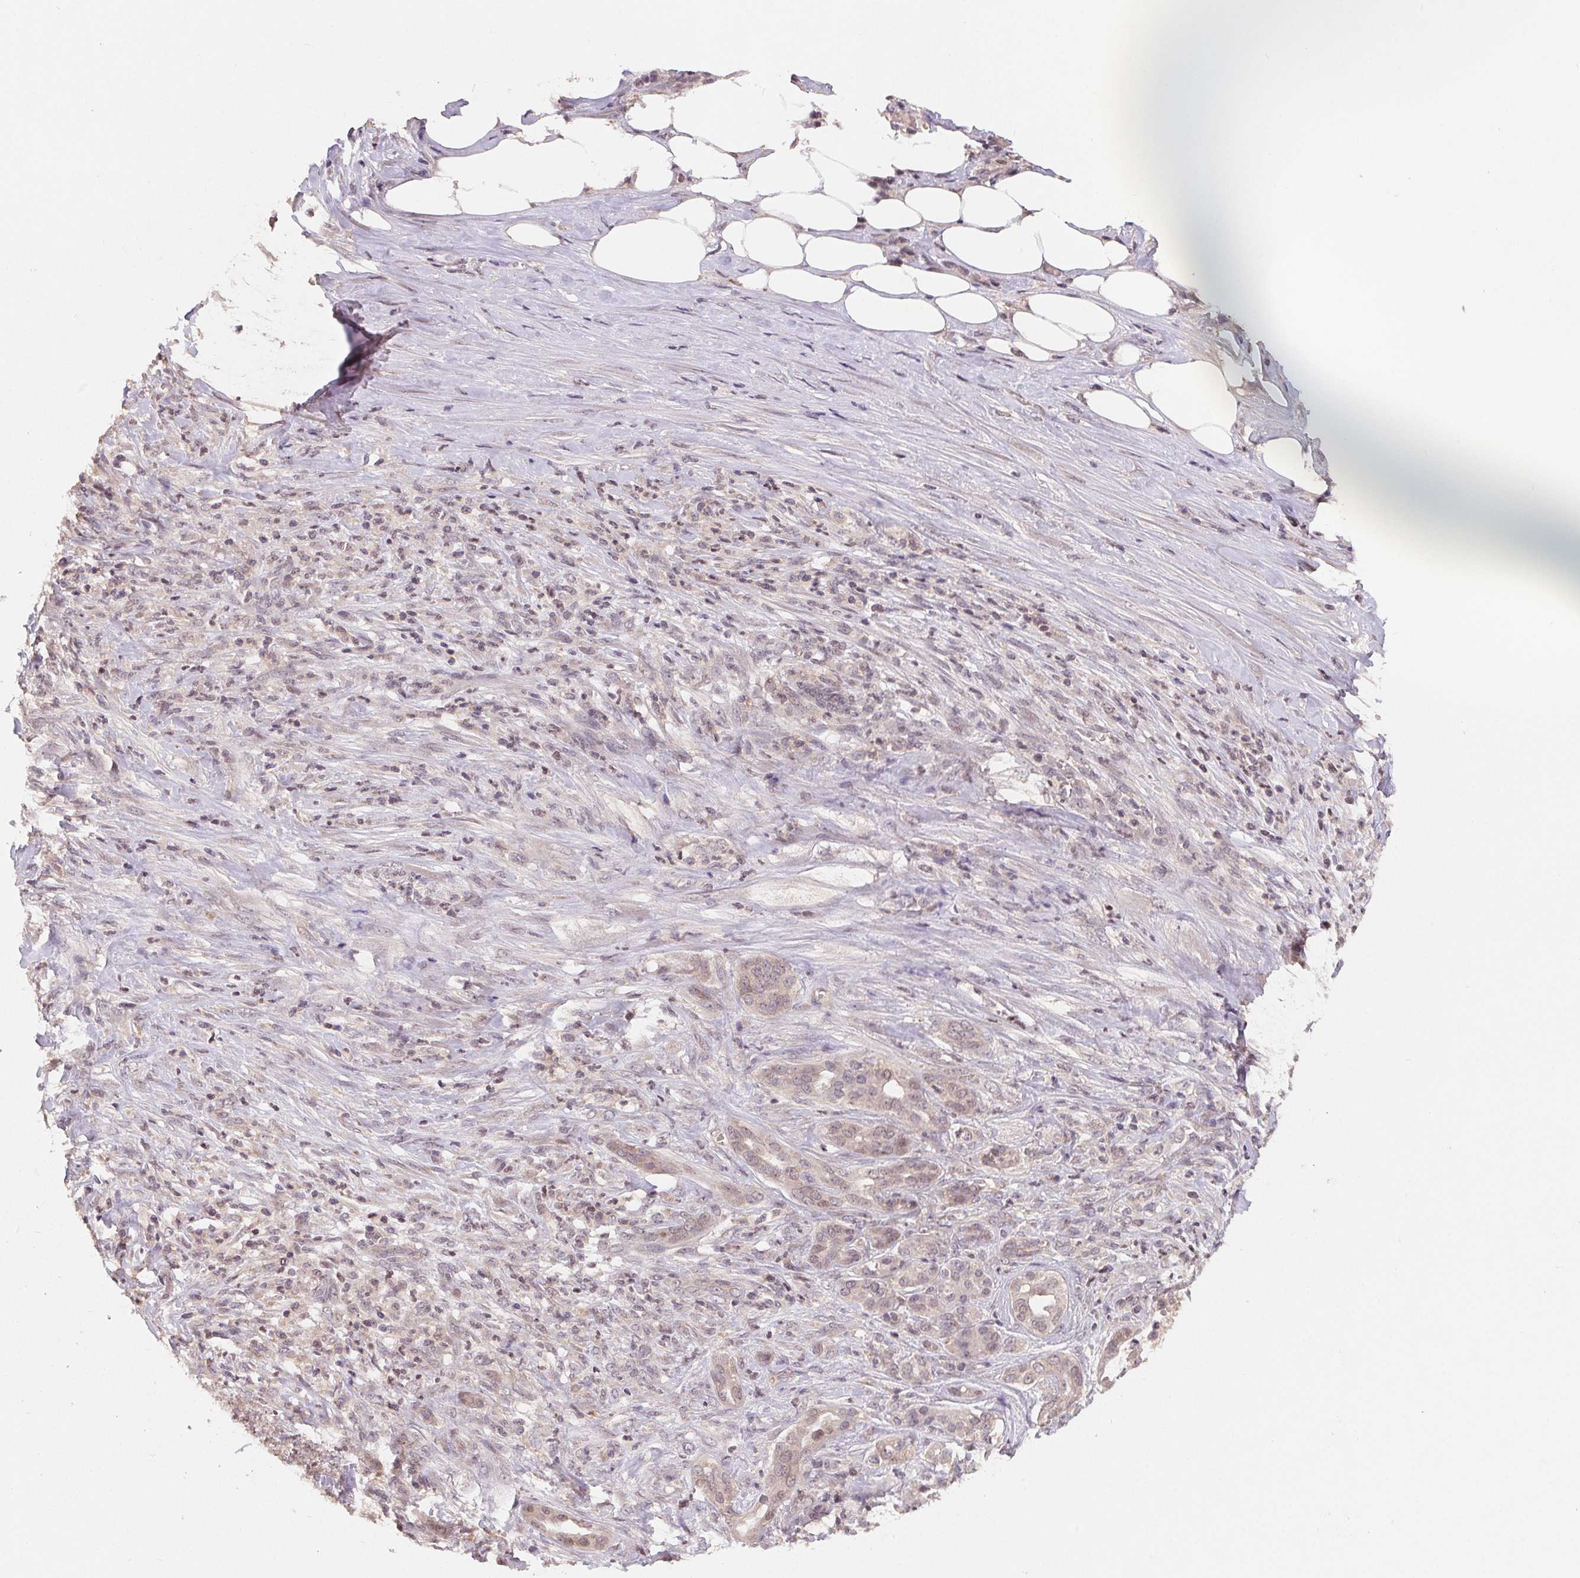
{"staining": {"intensity": "negative", "quantity": "none", "location": "none"}, "tissue": "pancreatic cancer", "cell_type": "Tumor cells", "image_type": "cancer", "snomed": [{"axis": "morphology", "description": "Normal tissue, NOS"}, {"axis": "morphology", "description": "Inflammation, NOS"}, {"axis": "morphology", "description": "Adenocarcinoma, NOS"}, {"axis": "topography", "description": "Pancreas"}], "caption": "Tumor cells are negative for brown protein staining in pancreatic cancer (adenocarcinoma).", "gene": "HMGN3", "patient": {"sex": "male", "age": 57}}